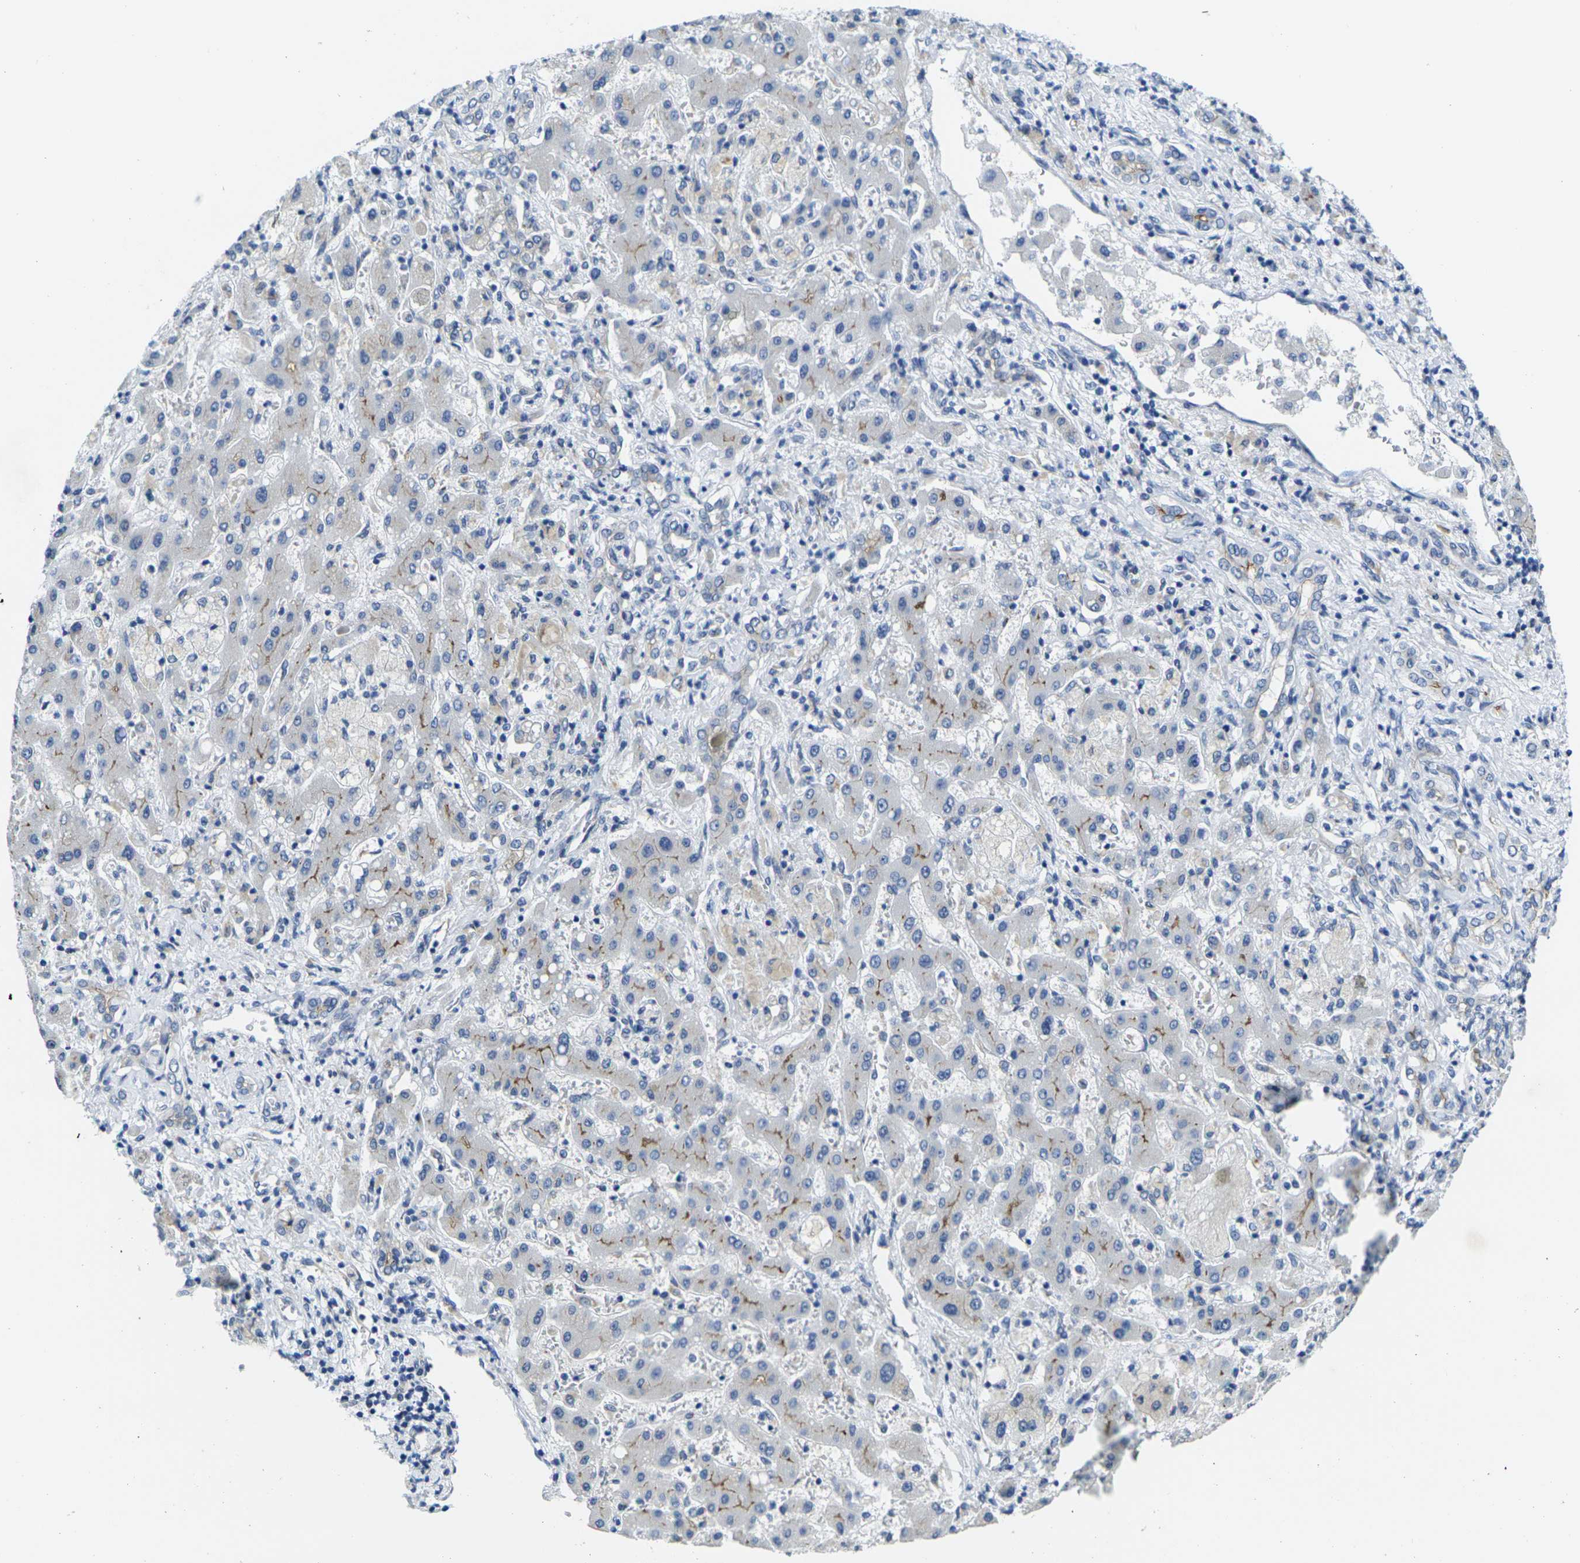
{"staining": {"intensity": "negative", "quantity": "none", "location": "none"}, "tissue": "liver cancer", "cell_type": "Tumor cells", "image_type": "cancer", "snomed": [{"axis": "morphology", "description": "Cholangiocarcinoma"}, {"axis": "topography", "description": "Liver"}], "caption": "High magnification brightfield microscopy of liver cancer stained with DAB (3,3'-diaminobenzidine) (brown) and counterstained with hematoxylin (blue): tumor cells show no significant positivity.", "gene": "CRK", "patient": {"sex": "male", "age": 50}}